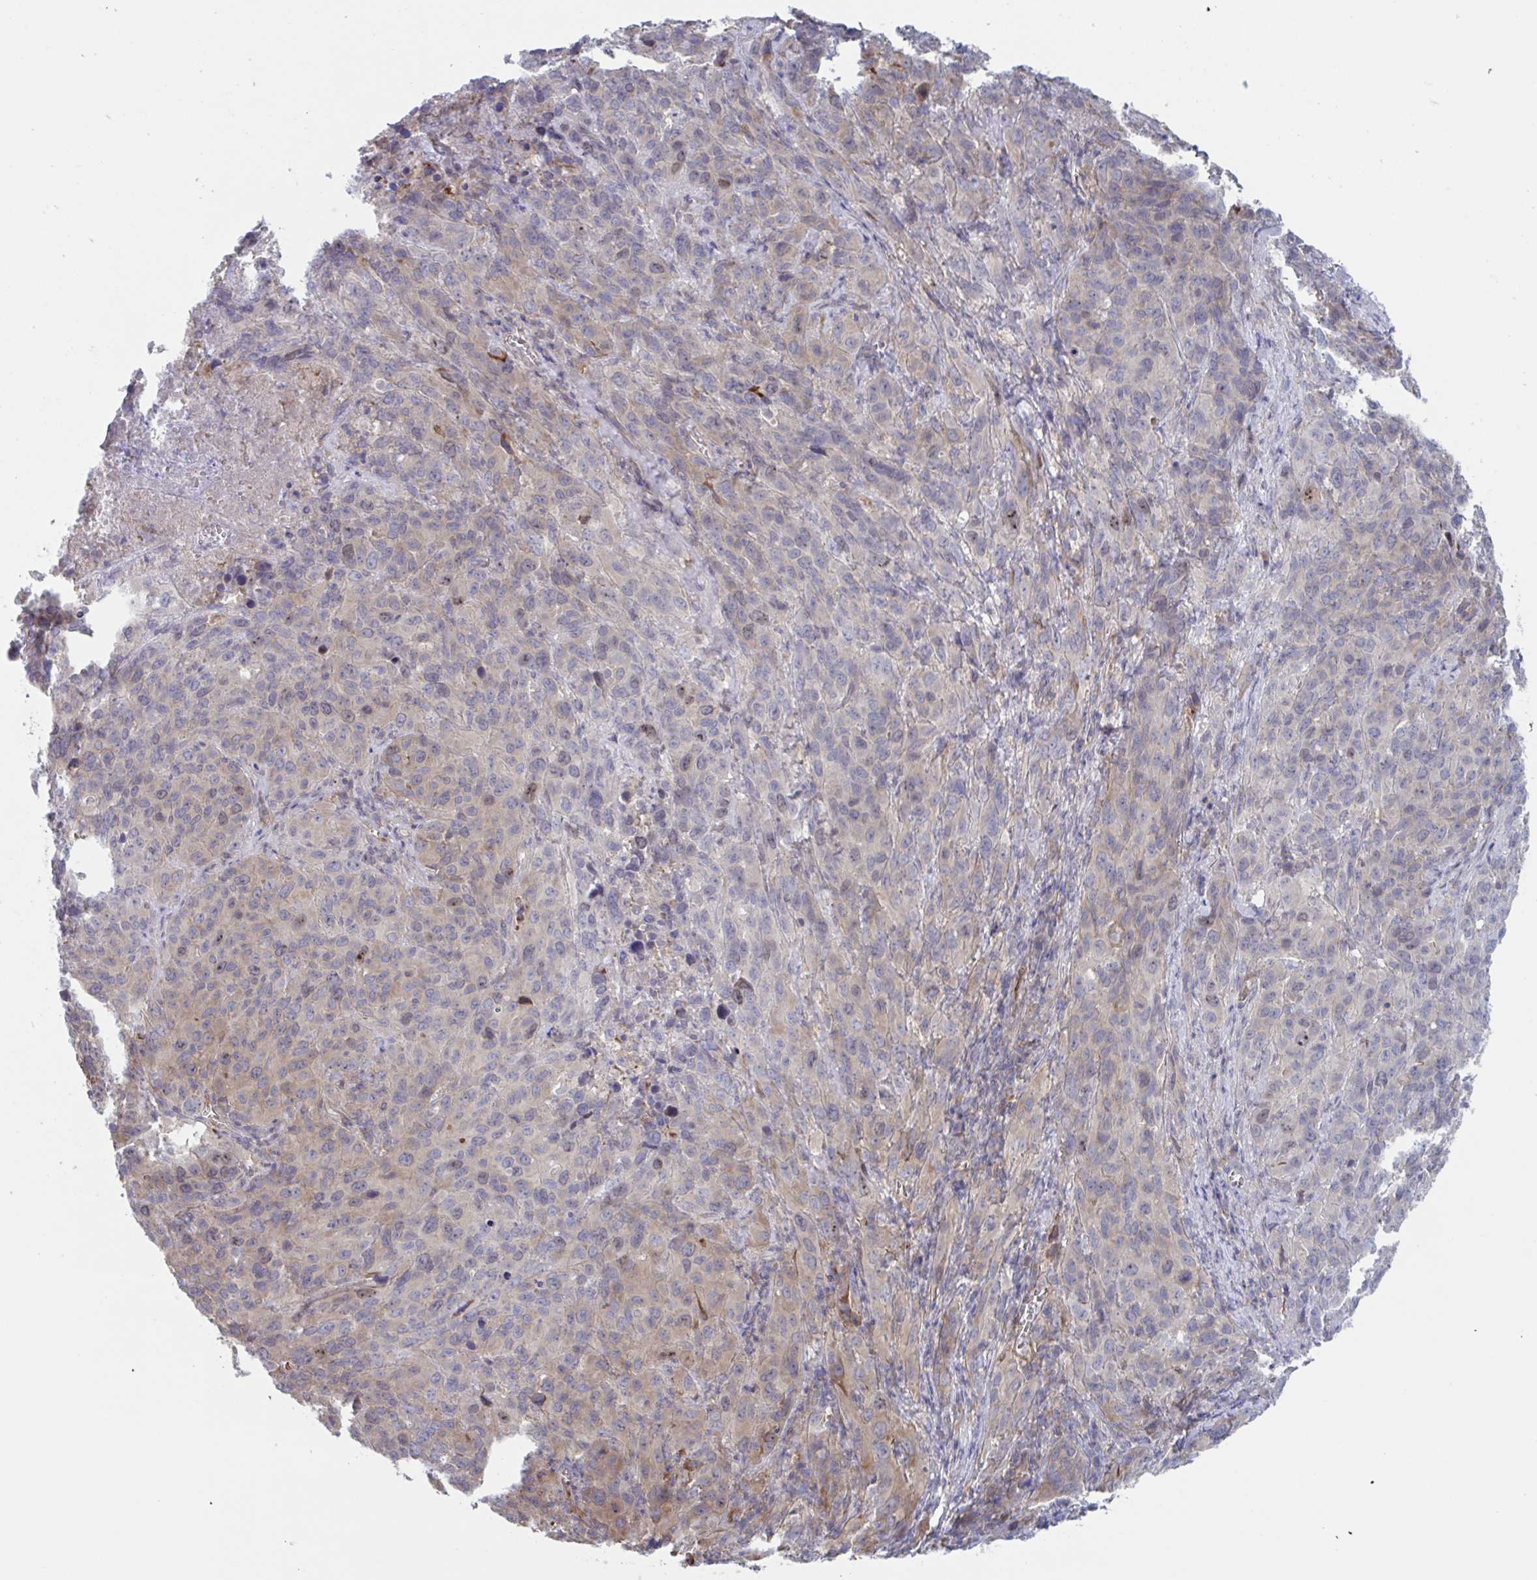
{"staining": {"intensity": "weak", "quantity": "25%-75%", "location": "cytoplasmic/membranous"}, "tissue": "cervical cancer", "cell_type": "Tumor cells", "image_type": "cancer", "snomed": [{"axis": "morphology", "description": "Squamous cell carcinoma, NOS"}, {"axis": "topography", "description": "Cervix"}], "caption": "IHC photomicrograph of cervical cancer stained for a protein (brown), which shows low levels of weak cytoplasmic/membranous positivity in about 25%-75% of tumor cells.", "gene": "STK26", "patient": {"sex": "female", "age": 51}}